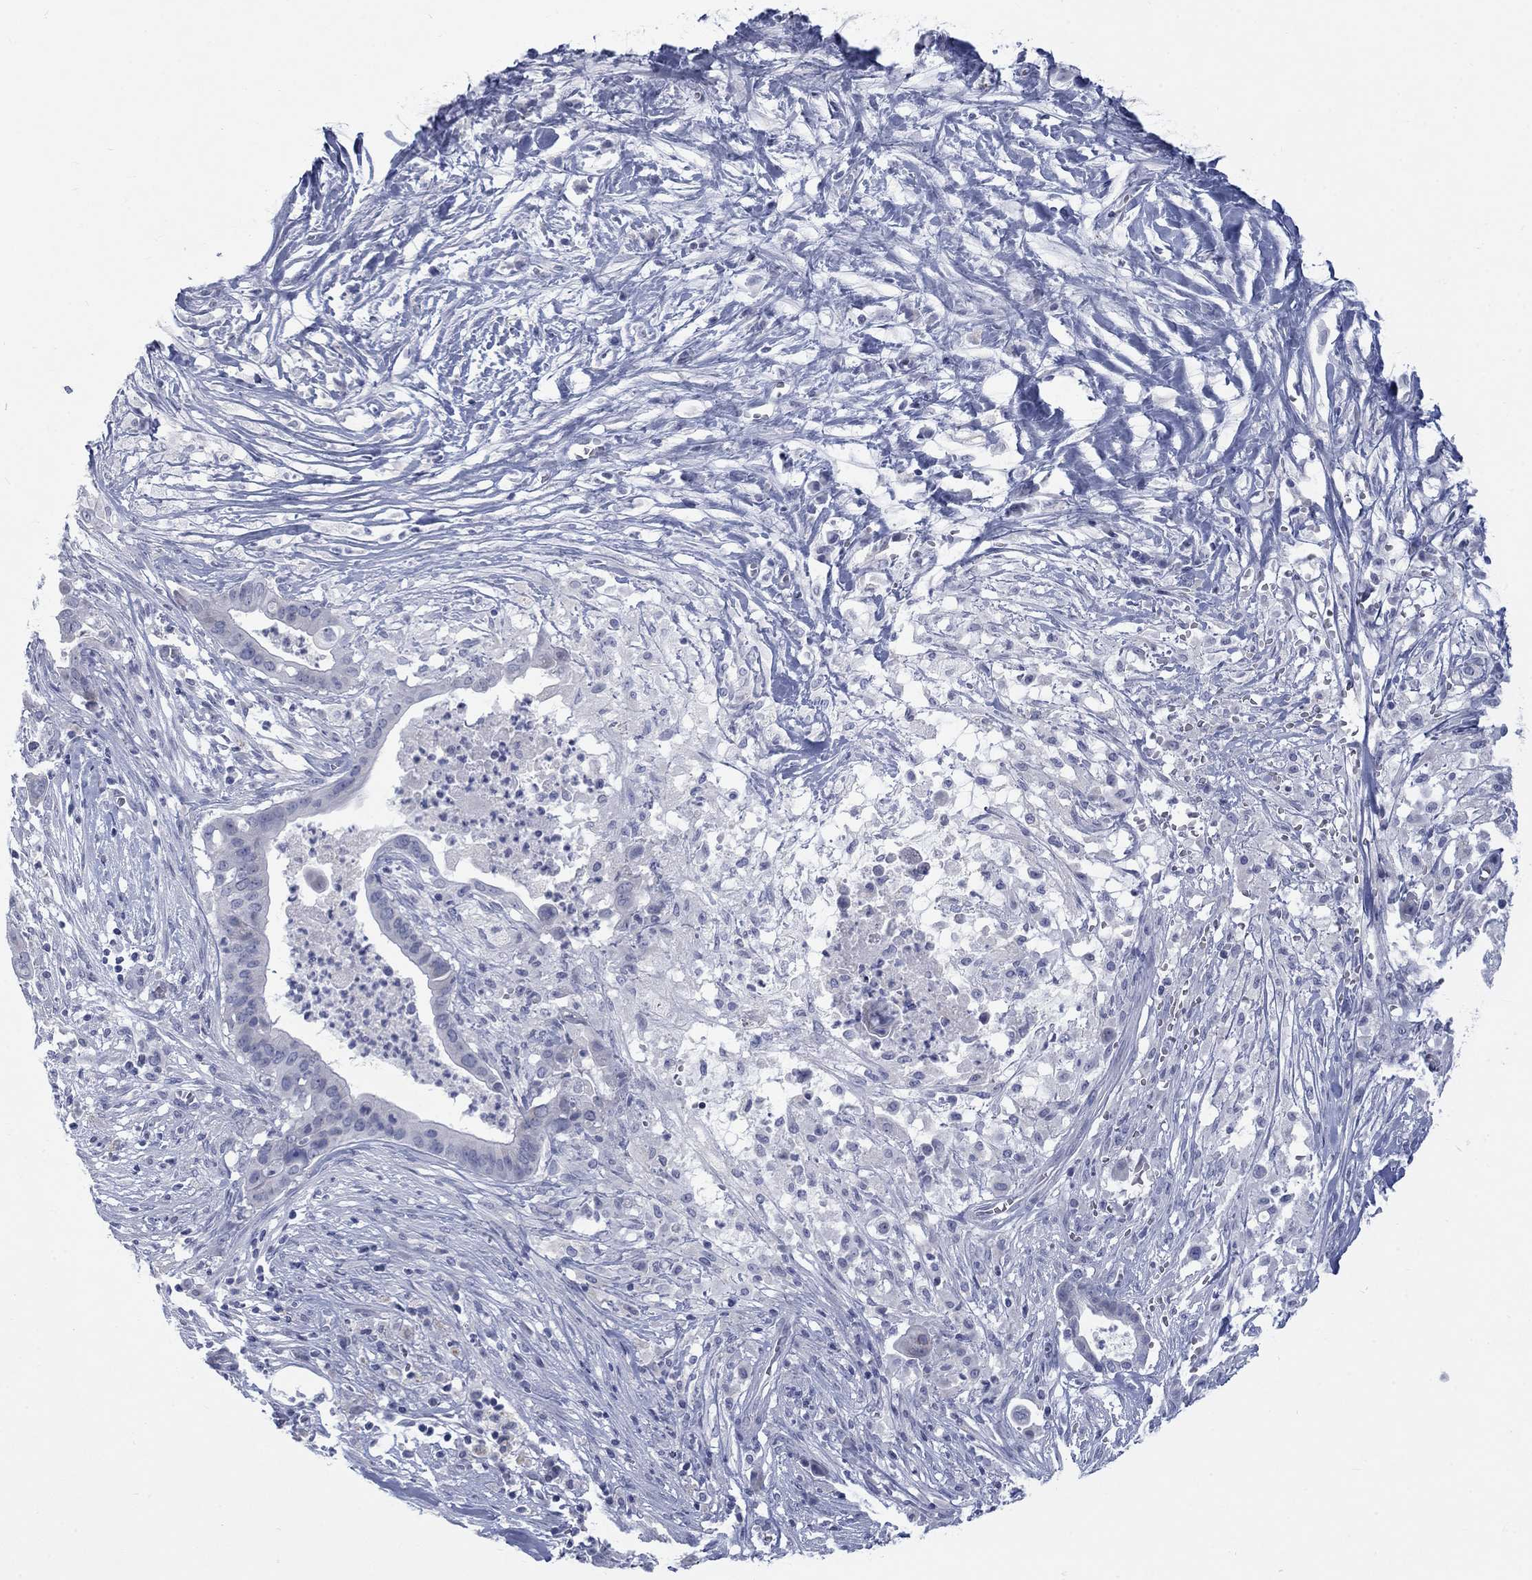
{"staining": {"intensity": "negative", "quantity": "none", "location": "none"}, "tissue": "pancreatic cancer", "cell_type": "Tumor cells", "image_type": "cancer", "snomed": [{"axis": "morphology", "description": "Adenocarcinoma, NOS"}, {"axis": "topography", "description": "Pancreas"}], "caption": "High power microscopy photomicrograph of an IHC micrograph of adenocarcinoma (pancreatic), revealing no significant expression in tumor cells.", "gene": "RFTN2", "patient": {"sex": "male", "age": 61}}